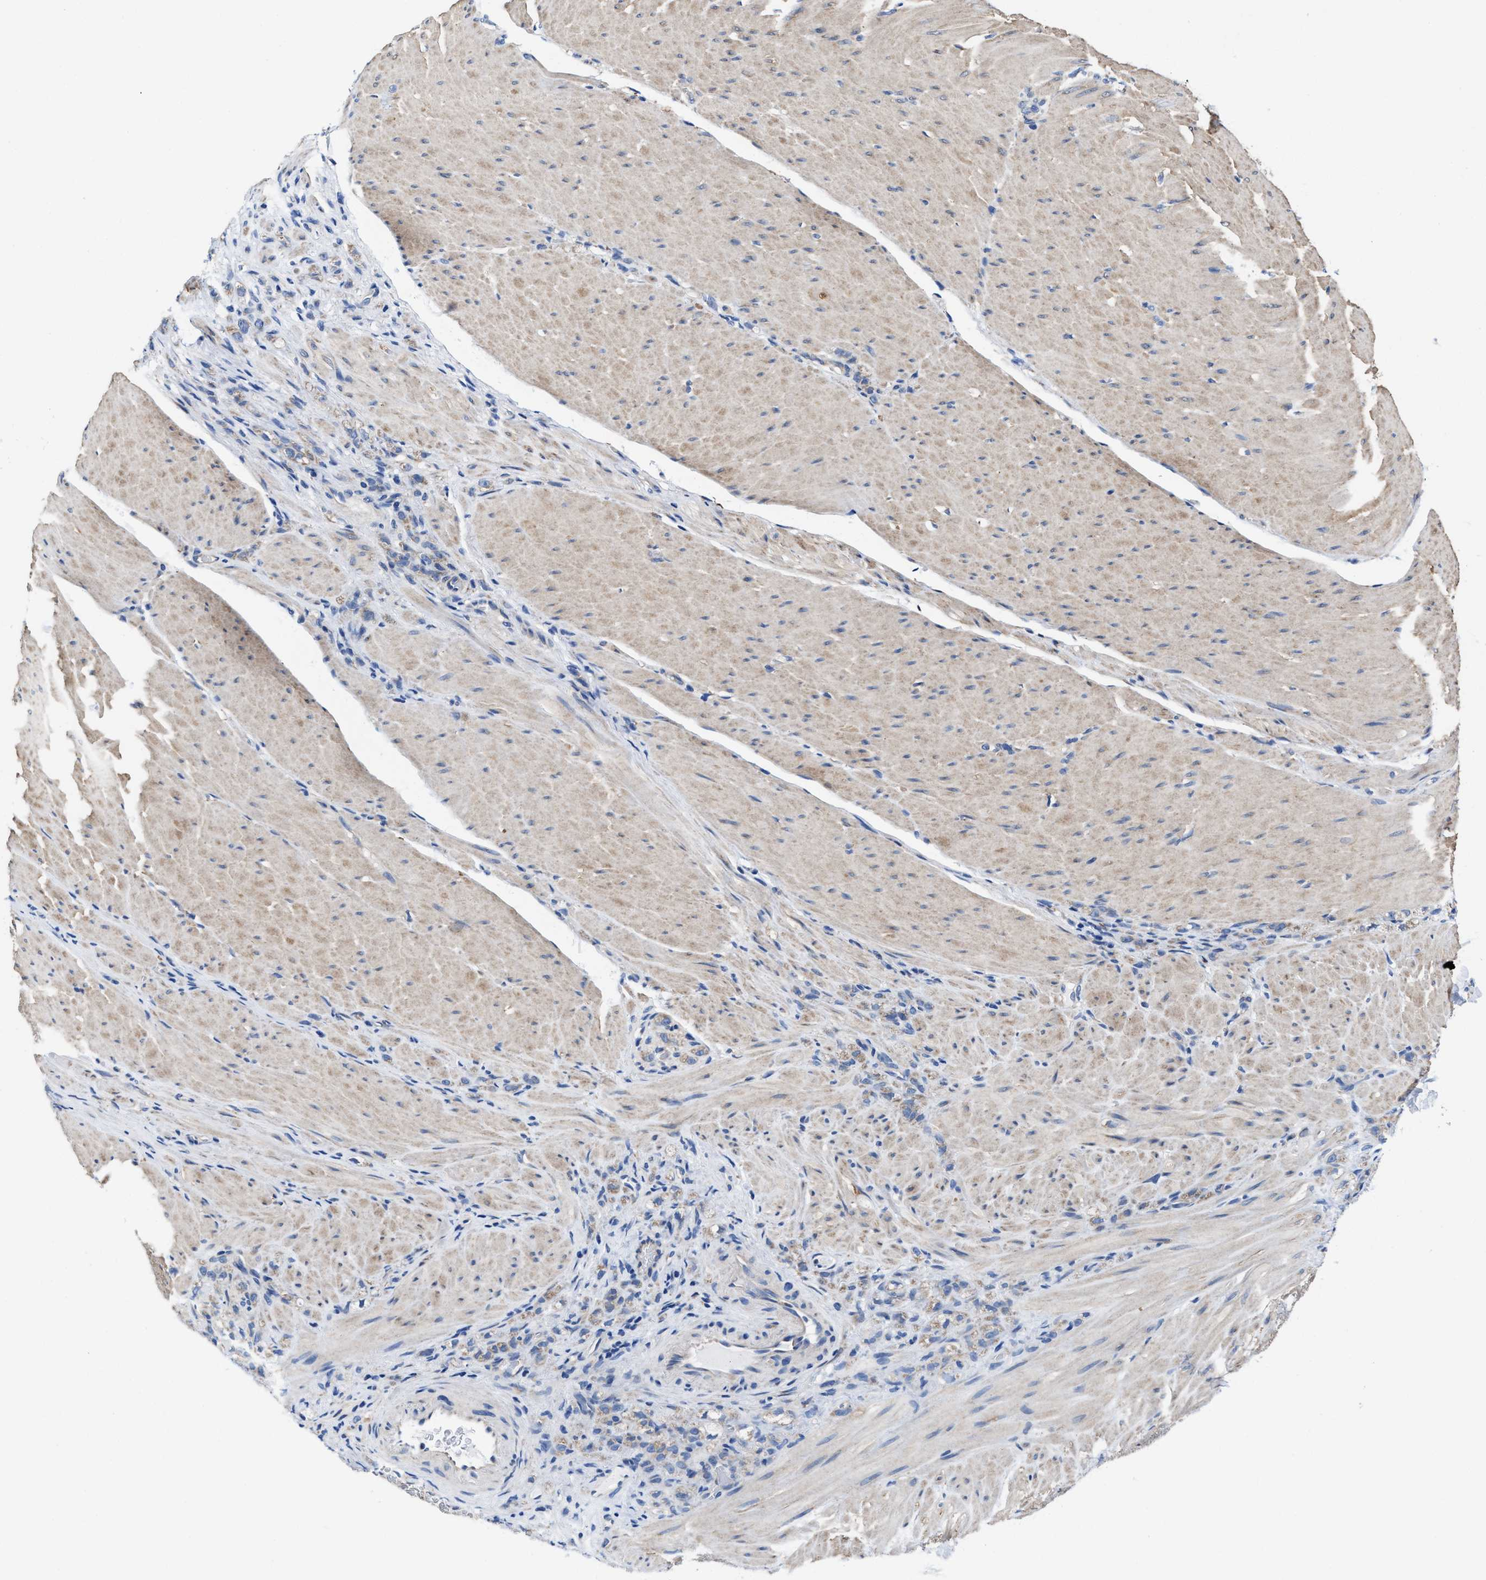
{"staining": {"intensity": "weak", "quantity": "25%-75%", "location": "cytoplasmic/membranous"}, "tissue": "stomach cancer", "cell_type": "Tumor cells", "image_type": "cancer", "snomed": [{"axis": "morphology", "description": "Normal tissue, NOS"}, {"axis": "morphology", "description": "Adenocarcinoma, NOS"}, {"axis": "topography", "description": "Stomach"}], "caption": "Immunohistochemistry of stomach cancer (adenocarcinoma) reveals low levels of weak cytoplasmic/membranous positivity in approximately 25%-75% of tumor cells.", "gene": "TMEM30A", "patient": {"sex": "male", "age": 82}}